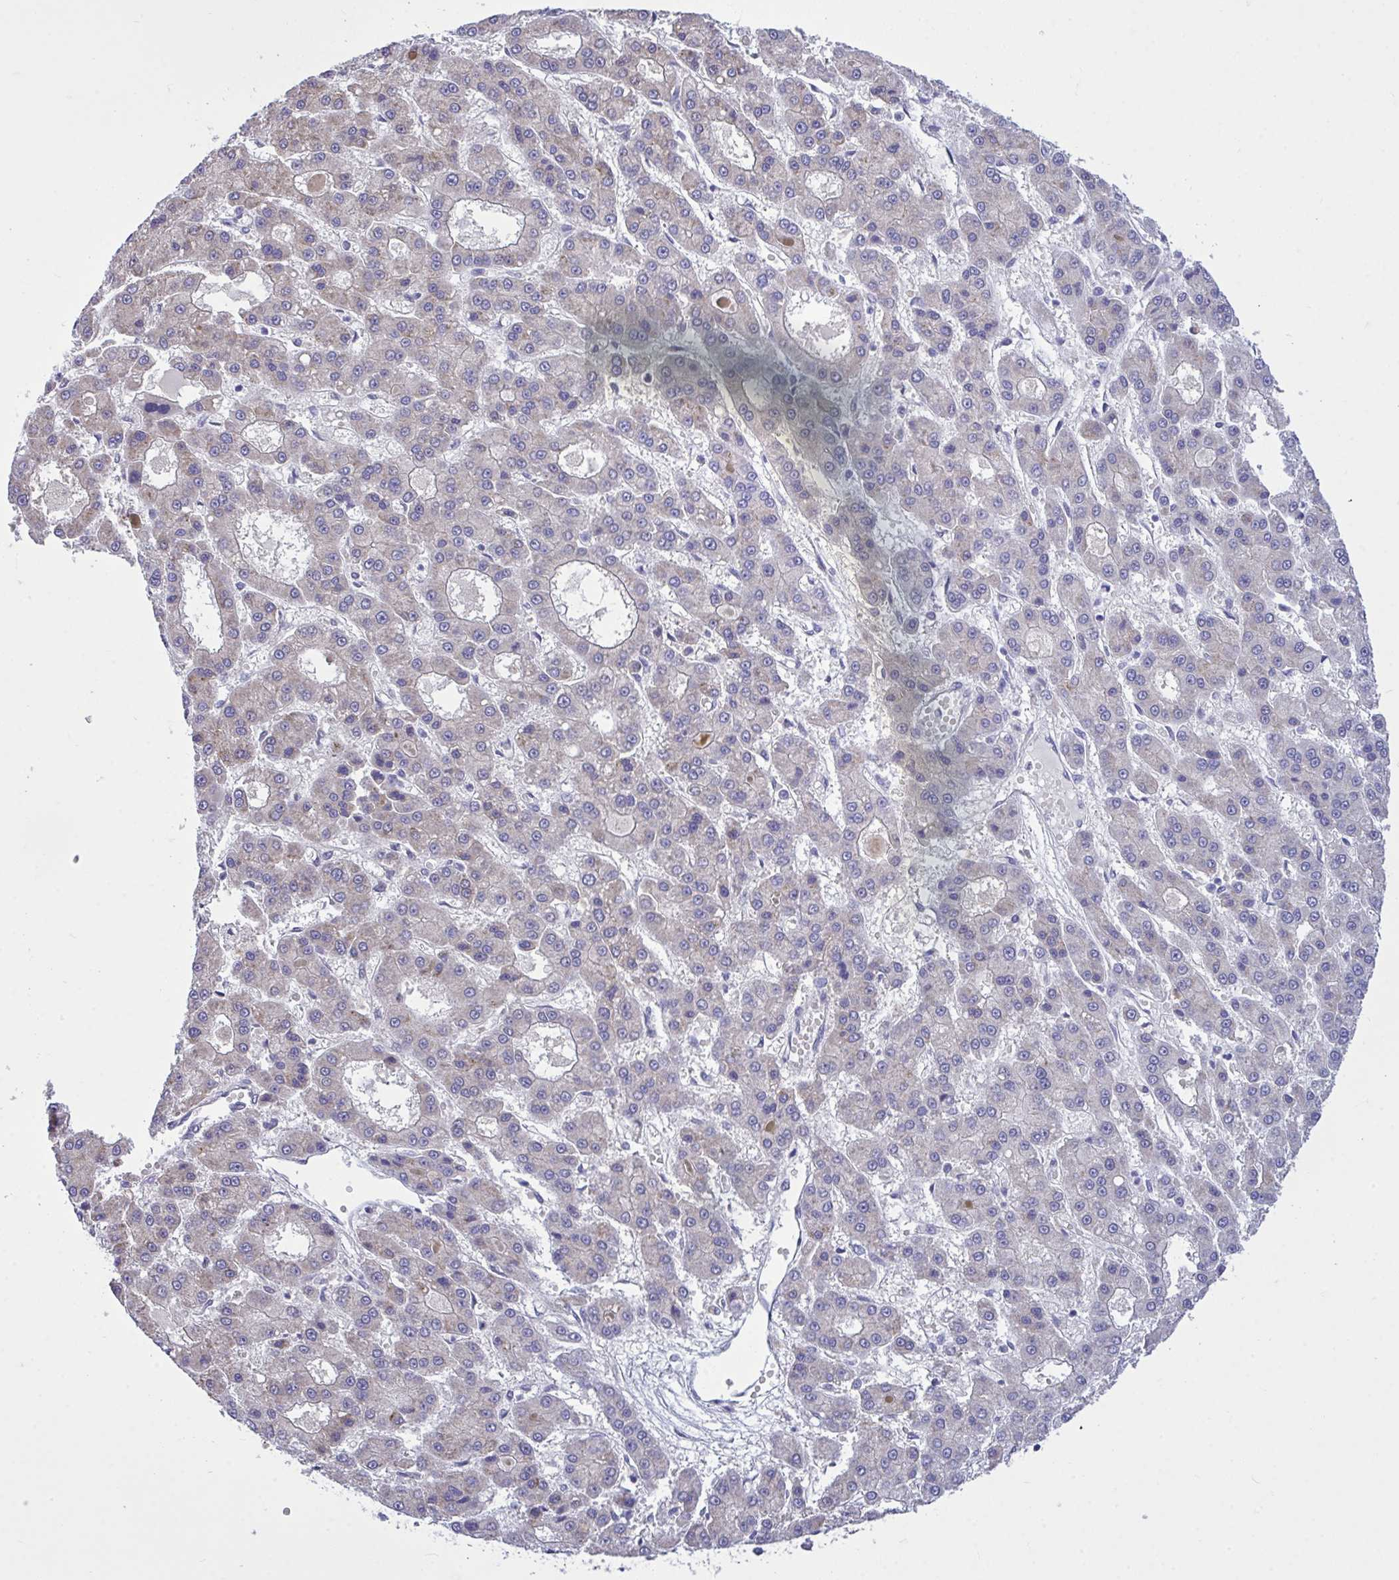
{"staining": {"intensity": "weak", "quantity": "25%-75%", "location": "cytoplasmic/membranous"}, "tissue": "liver cancer", "cell_type": "Tumor cells", "image_type": "cancer", "snomed": [{"axis": "morphology", "description": "Carcinoma, Hepatocellular, NOS"}, {"axis": "topography", "description": "Liver"}], "caption": "A brown stain highlights weak cytoplasmic/membranous expression of a protein in liver cancer tumor cells.", "gene": "HMBOX1", "patient": {"sex": "male", "age": 70}}